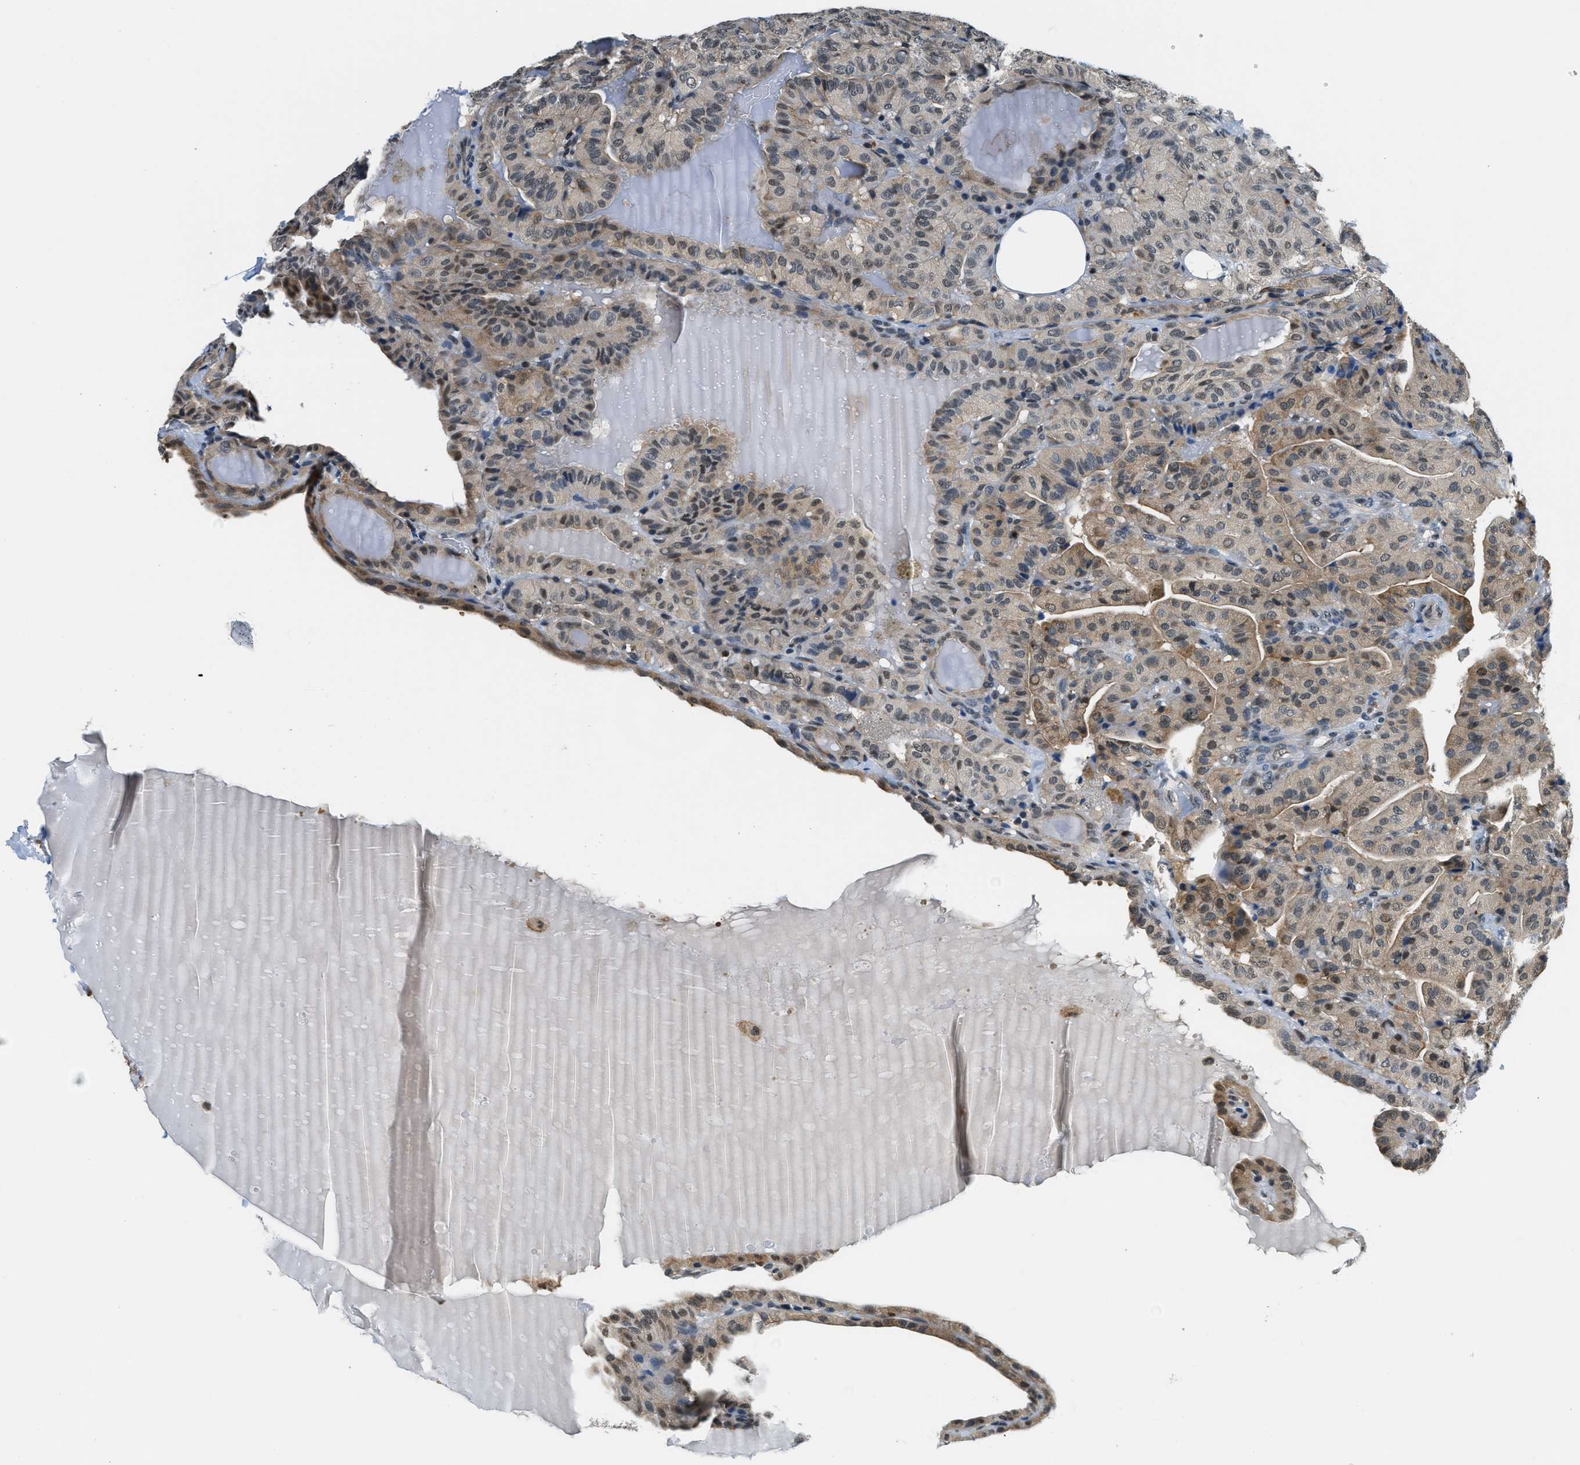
{"staining": {"intensity": "moderate", "quantity": "<25%", "location": "cytoplasmic/membranous,nuclear"}, "tissue": "thyroid cancer", "cell_type": "Tumor cells", "image_type": "cancer", "snomed": [{"axis": "morphology", "description": "Papillary adenocarcinoma, NOS"}, {"axis": "topography", "description": "Thyroid gland"}], "caption": "High-power microscopy captured an immunohistochemistry (IHC) histopathology image of thyroid cancer (papillary adenocarcinoma), revealing moderate cytoplasmic/membranous and nuclear expression in approximately <25% of tumor cells. Immunohistochemistry stains the protein in brown and the nuclei are stained blue.", "gene": "RAB11FIP1", "patient": {"sex": "male", "age": 77}}